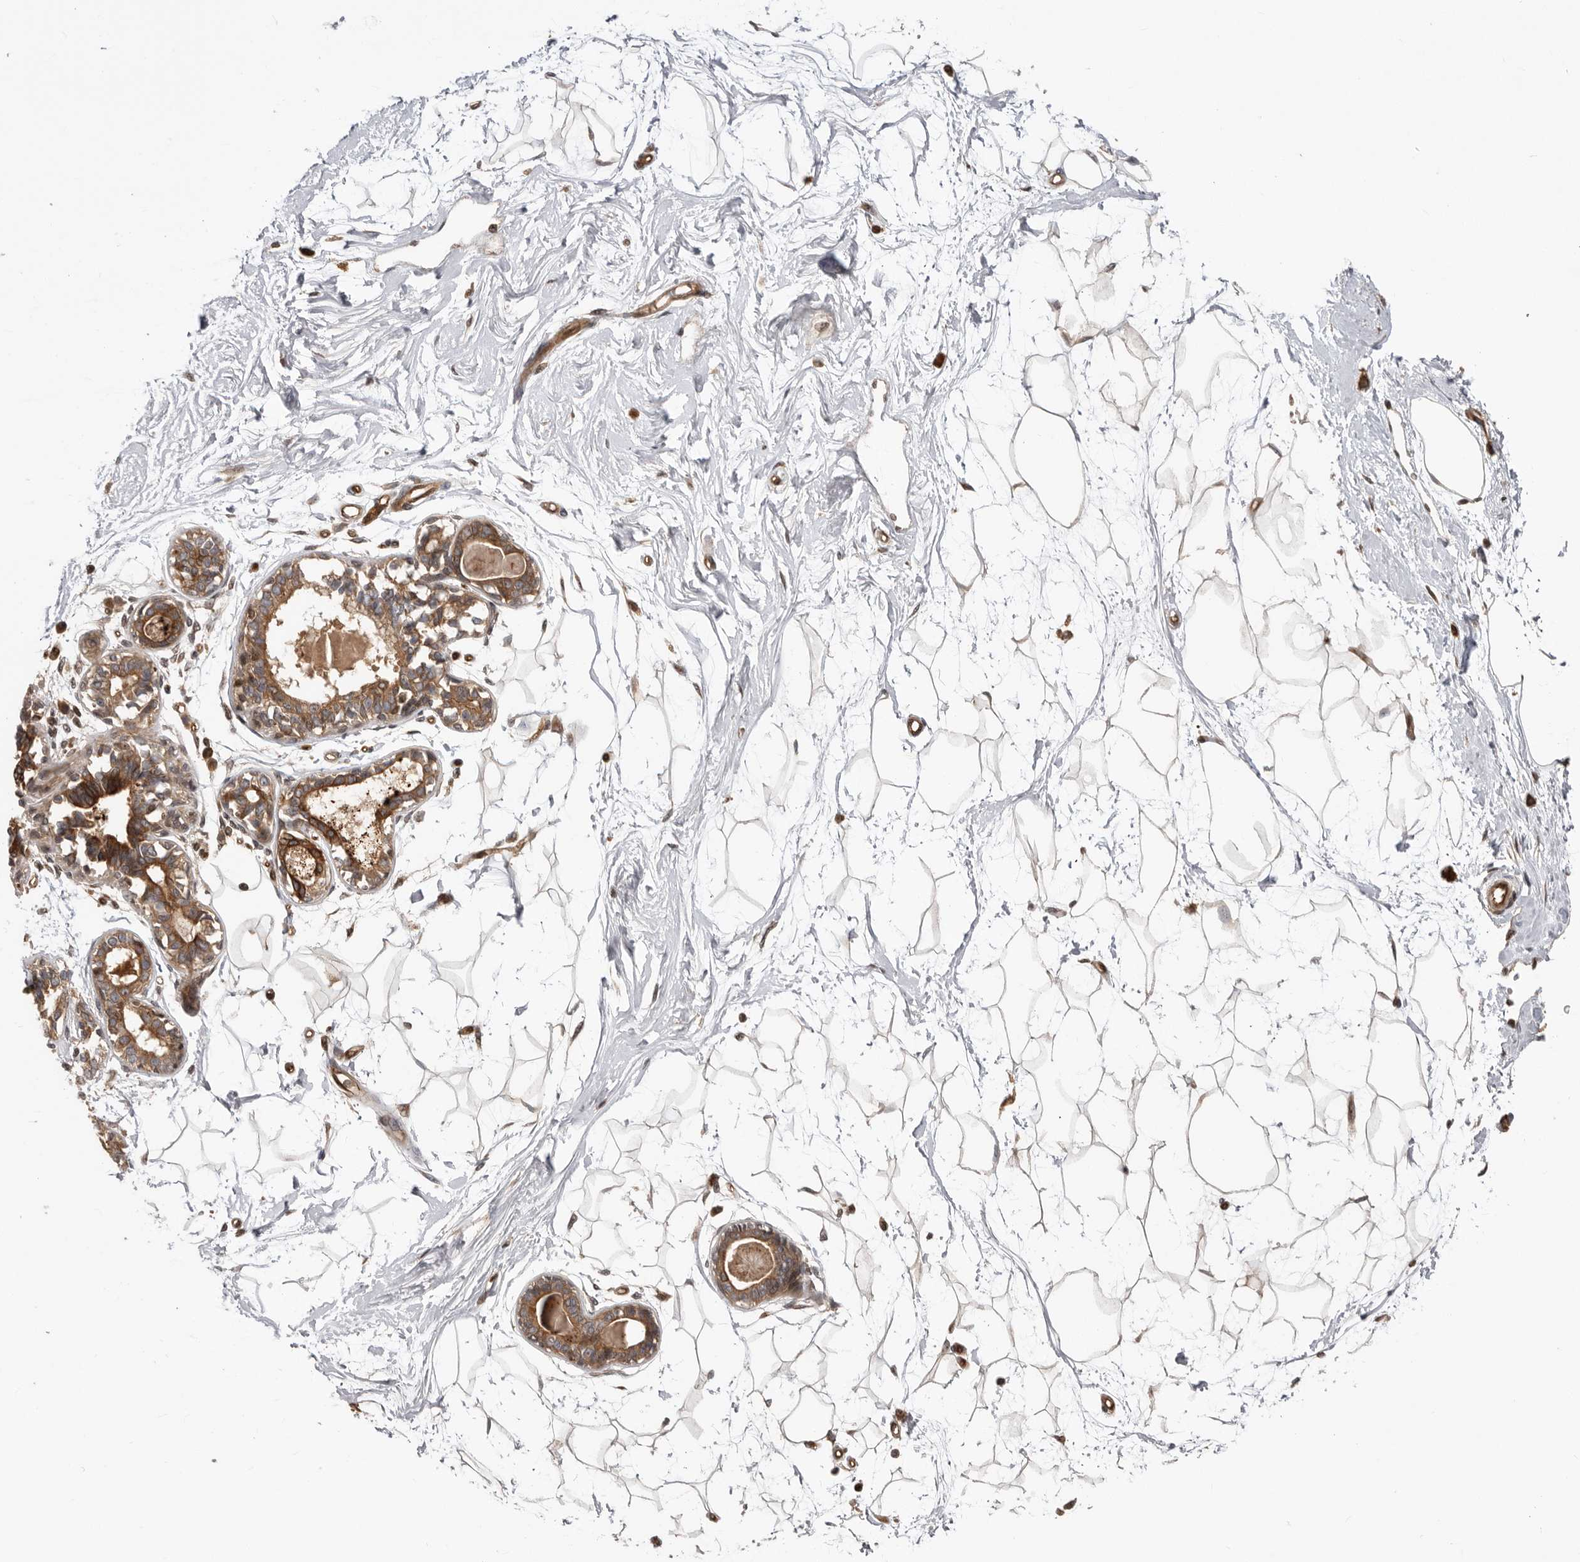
{"staining": {"intensity": "moderate", "quantity": ">75%", "location": "cytoplasmic/membranous"}, "tissue": "breast", "cell_type": "Adipocytes", "image_type": "normal", "snomed": [{"axis": "morphology", "description": "Normal tissue, NOS"}, {"axis": "topography", "description": "Breast"}], "caption": "This is an image of immunohistochemistry staining of benign breast, which shows moderate expression in the cytoplasmic/membranous of adipocytes.", "gene": "DHDDS", "patient": {"sex": "female", "age": 45}}